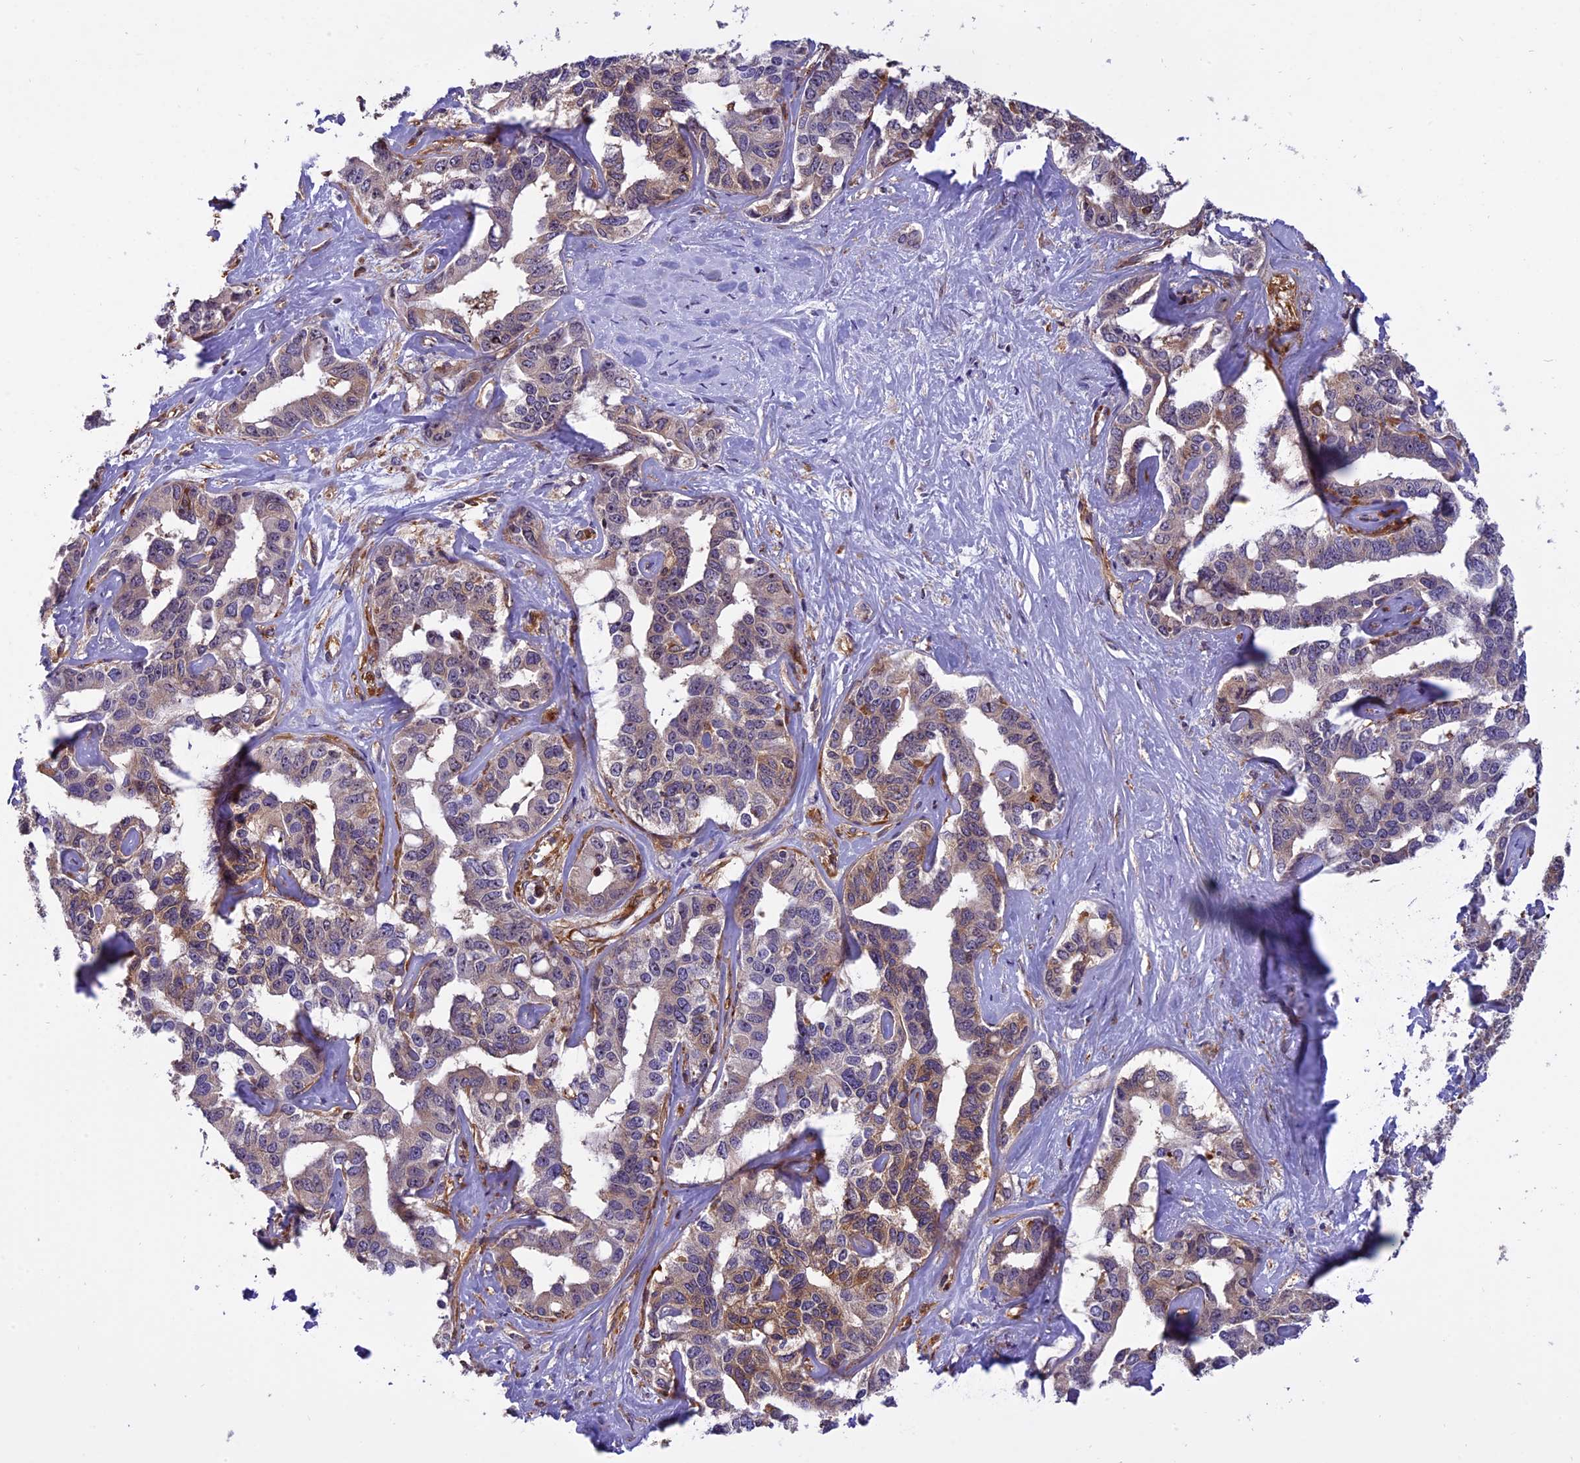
{"staining": {"intensity": "weak", "quantity": "25%-75%", "location": "cytoplasmic/membranous"}, "tissue": "liver cancer", "cell_type": "Tumor cells", "image_type": "cancer", "snomed": [{"axis": "morphology", "description": "Cholangiocarcinoma"}, {"axis": "topography", "description": "Liver"}], "caption": "A micrograph showing weak cytoplasmic/membranous staining in about 25%-75% of tumor cells in liver cancer (cholangiocarcinoma), as visualized by brown immunohistochemical staining.", "gene": "EHBP1L1", "patient": {"sex": "male", "age": 59}}